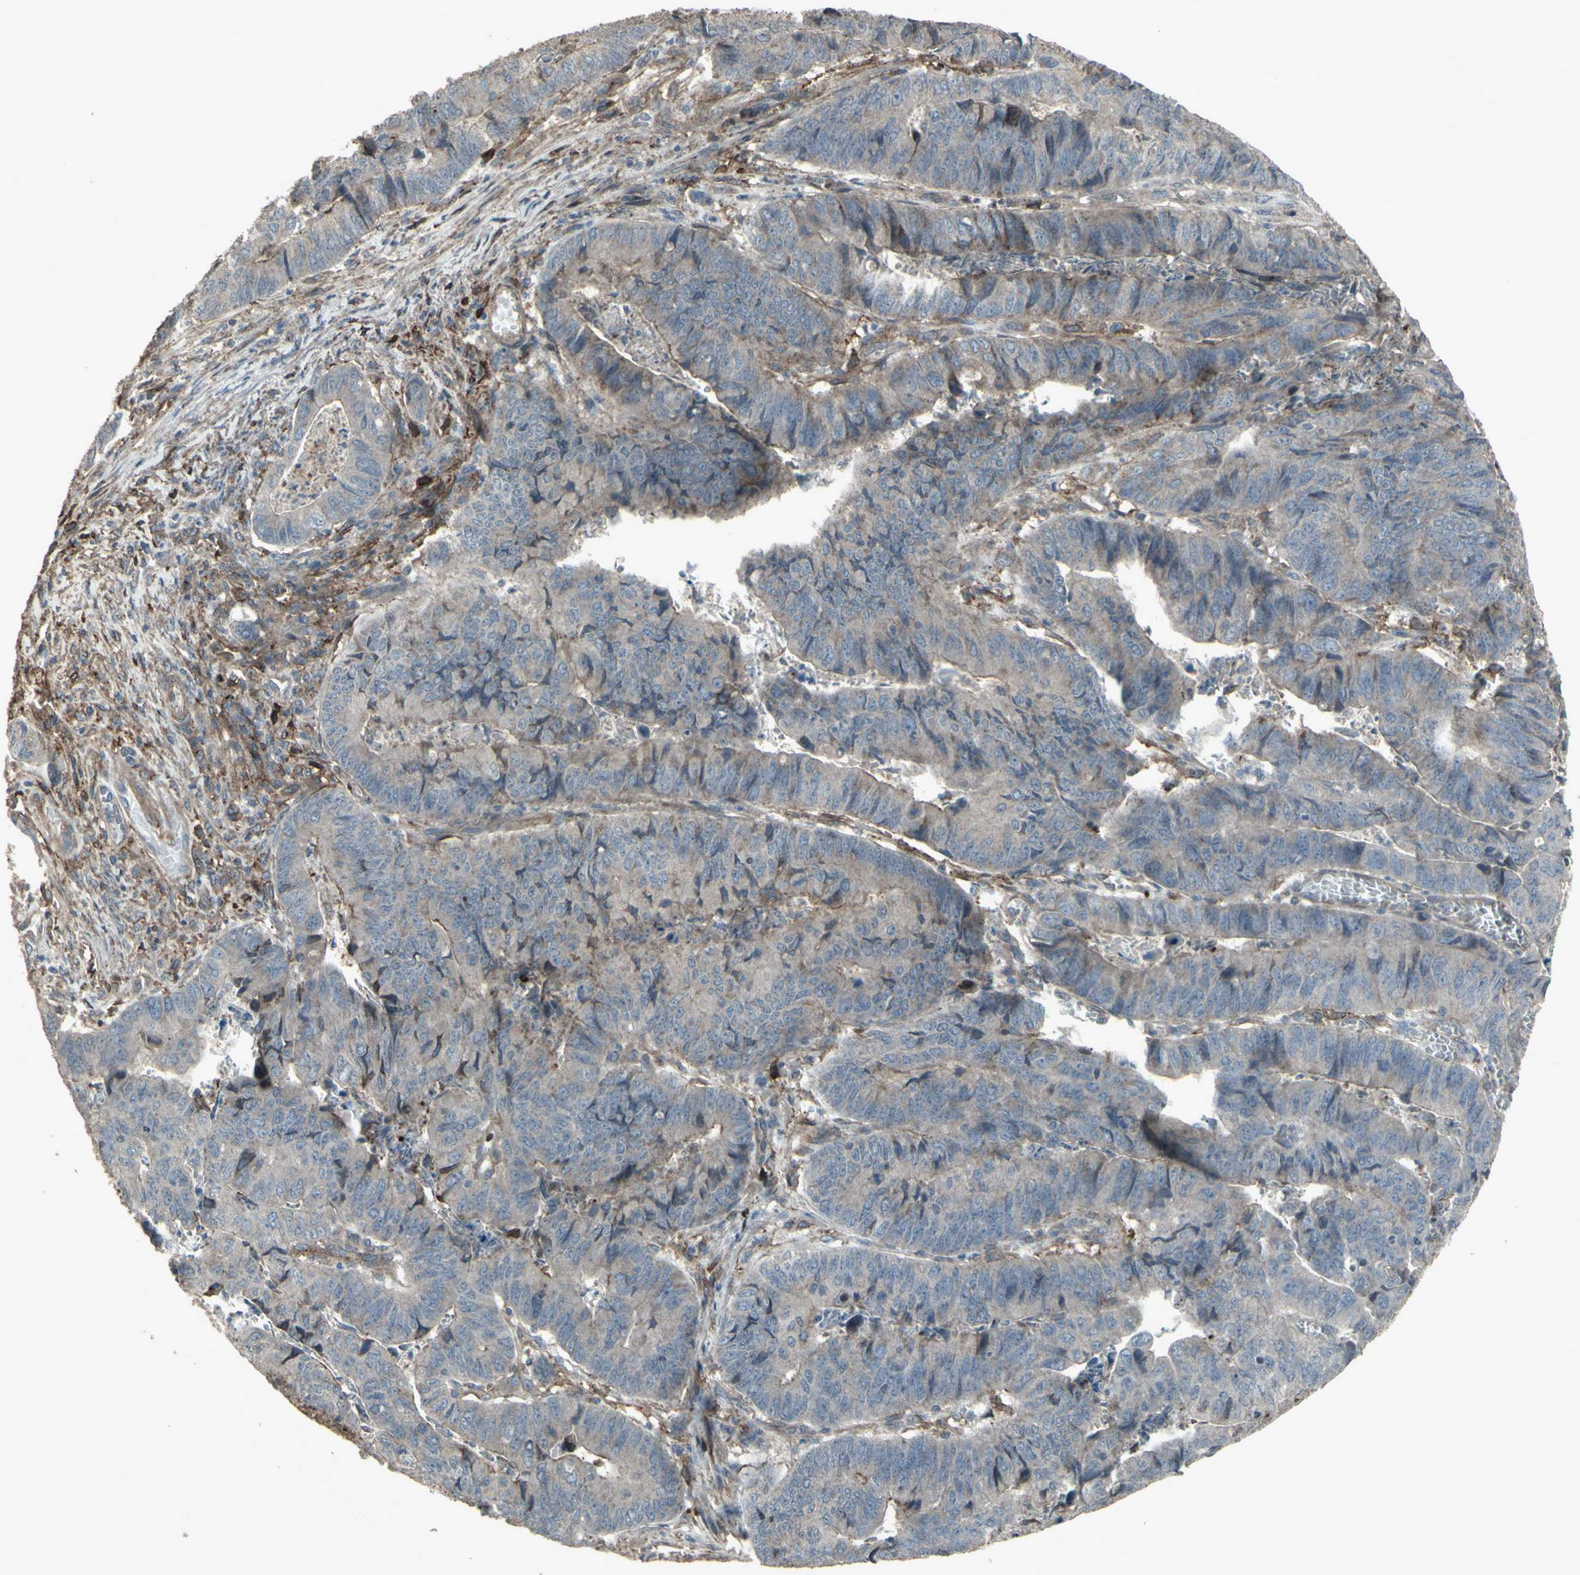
{"staining": {"intensity": "weak", "quantity": ">75%", "location": "cytoplasmic/membranous"}, "tissue": "stomach cancer", "cell_type": "Tumor cells", "image_type": "cancer", "snomed": [{"axis": "morphology", "description": "Adenocarcinoma, NOS"}, {"axis": "topography", "description": "Stomach, lower"}], "caption": "Approximately >75% of tumor cells in human stomach cancer (adenocarcinoma) show weak cytoplasmic/membranous protein expression as visualized by brown immunohistochemical staining.", "gene": "SMO", "patient": {"sex": "male", "age": 77}}